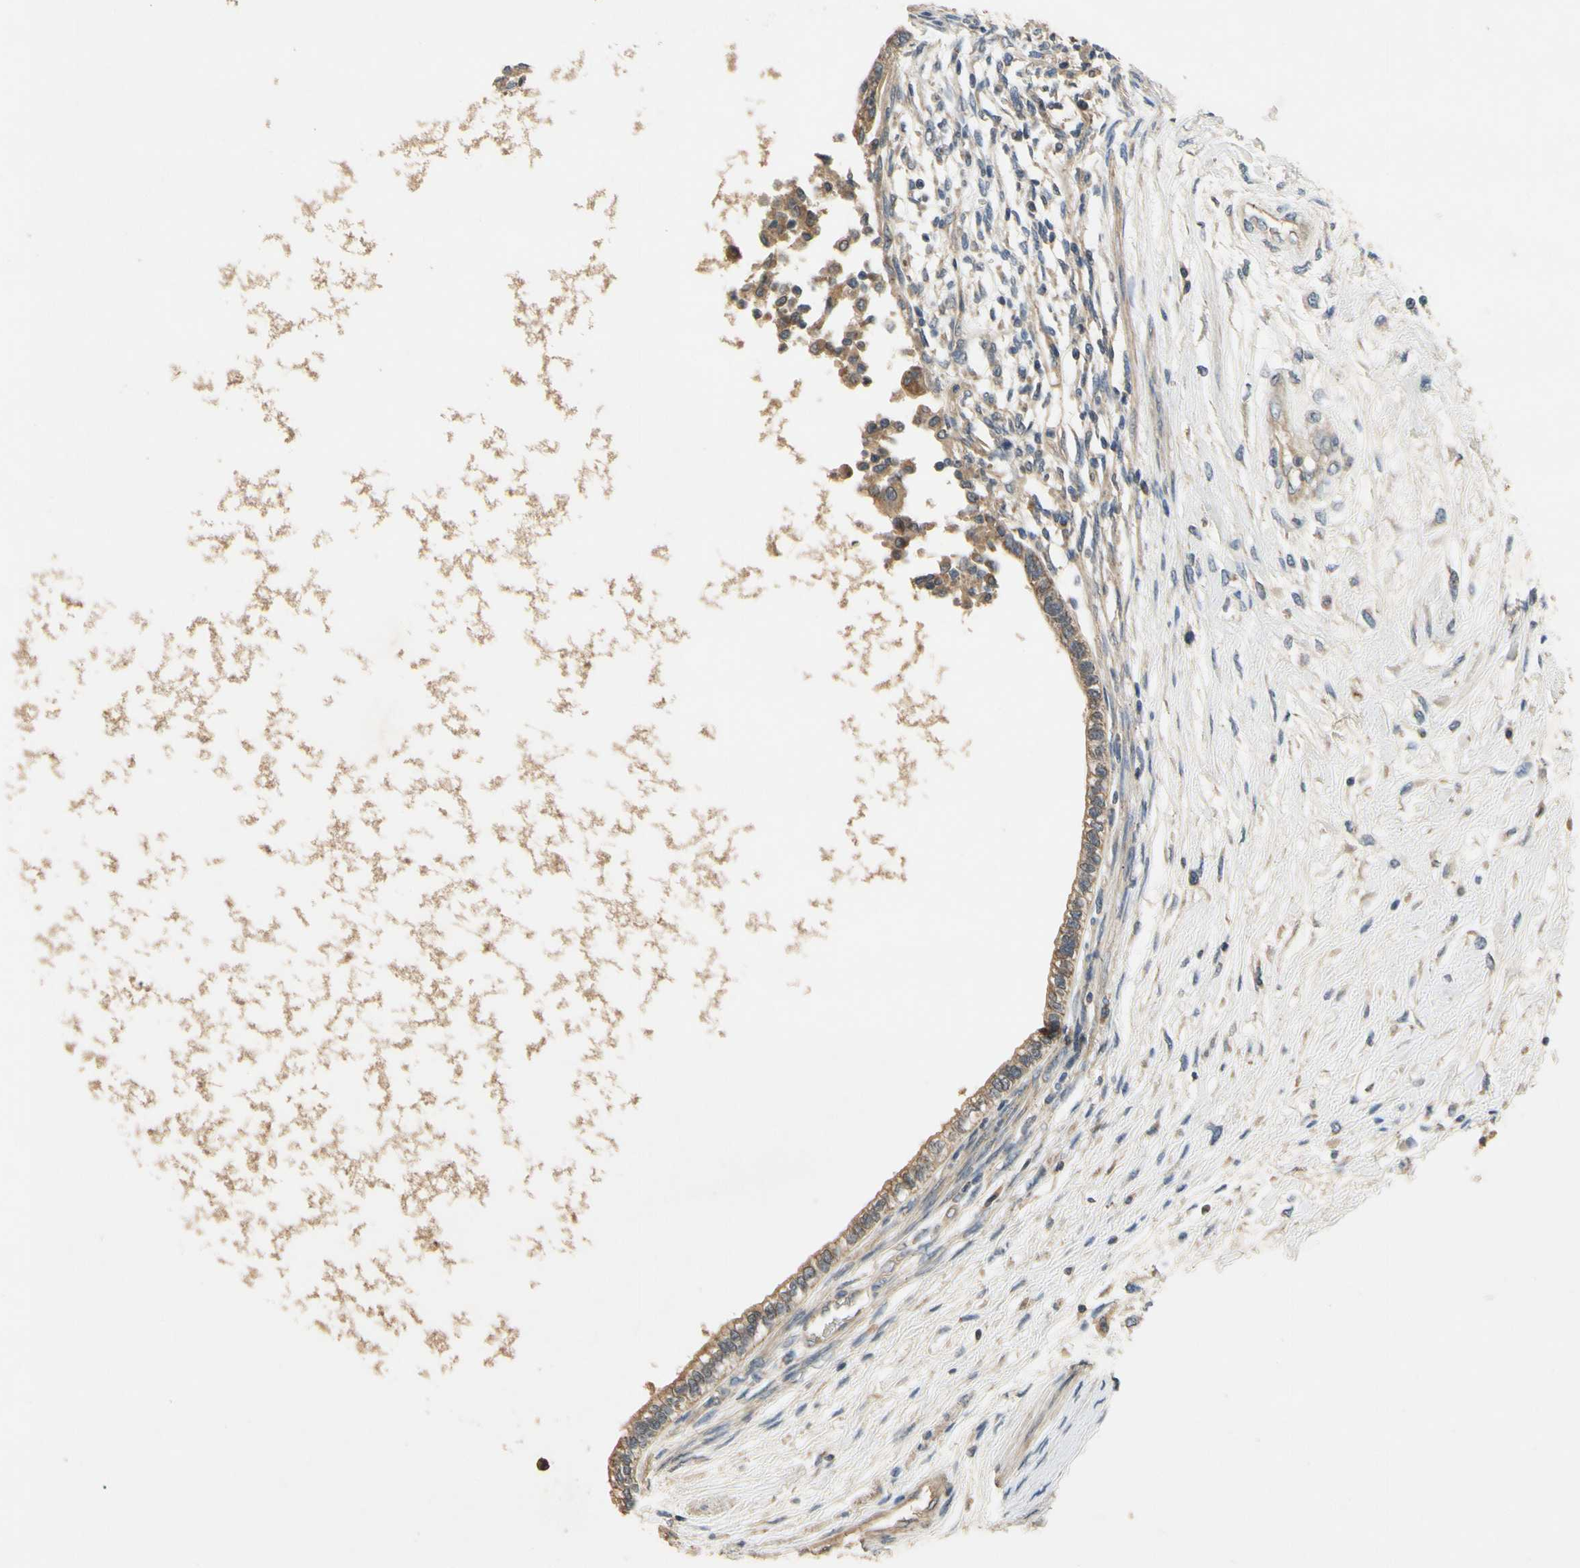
{"staining": {"intensity": "weak", "quantity": ">75%", "location": "cytoplasmic/membranous"}, "tissue": "testis cancer", "cell_type": "Tumor cells", "image_type": "cancer", "snomed": [{"axis": "morphology", "description": "Carcinoma, Embryonal, NOS"}, {"axis": "topography", "description": "Testis"}], "caption": "Immunohistochemical staining of human testis cancer reveals low levels of weak cytoplasmic/membranous protein staining in approximately >75% of tumor cells. Immunohistochemistry (ihc) stains the protein in brown and the nuclei are stained blue.", "gene": "ALKBH3", "patient": {"sex": "male", "age": 26}}